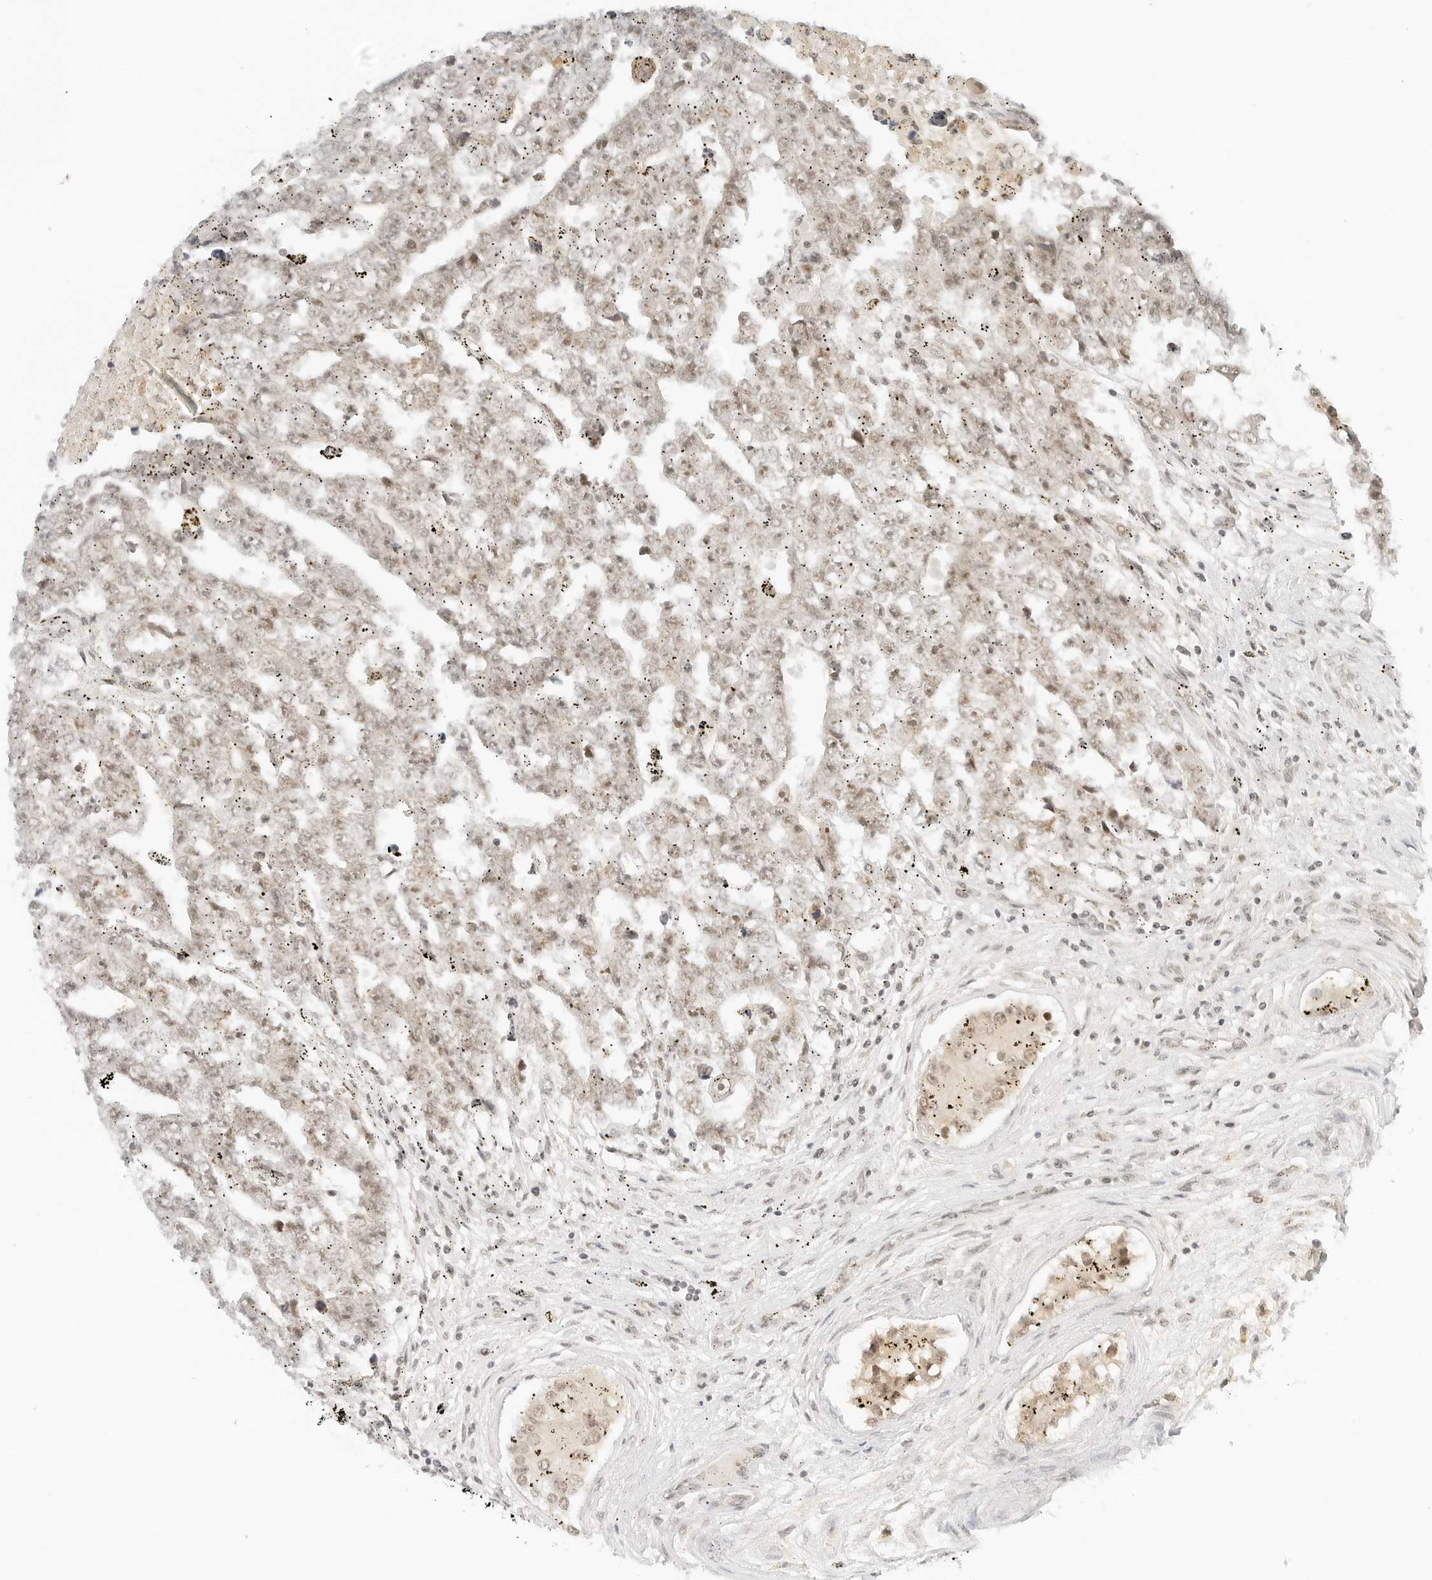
{"staining": {"intensity": "weak", "quantity": "25%-75%", "location": "cytoplasmic/membranous,nuclear"}, "tissue": "testis cancer", "cell_type": "Tumor cells", "image_type": "cancer", "snomed": [{"axis": "morphology", "description": "Carcinoma, Embryonal, NOS"}, {"axis": "topography", "description": "Testis"}], "caption": "Testis cancer (embryonal carcinoma) stained for a protein shows weak cytoplasmic/membranous and nuclear positivity in tumor cells.", "gene": "NEO1", "patient": {"sex": "male", "age": 25}}